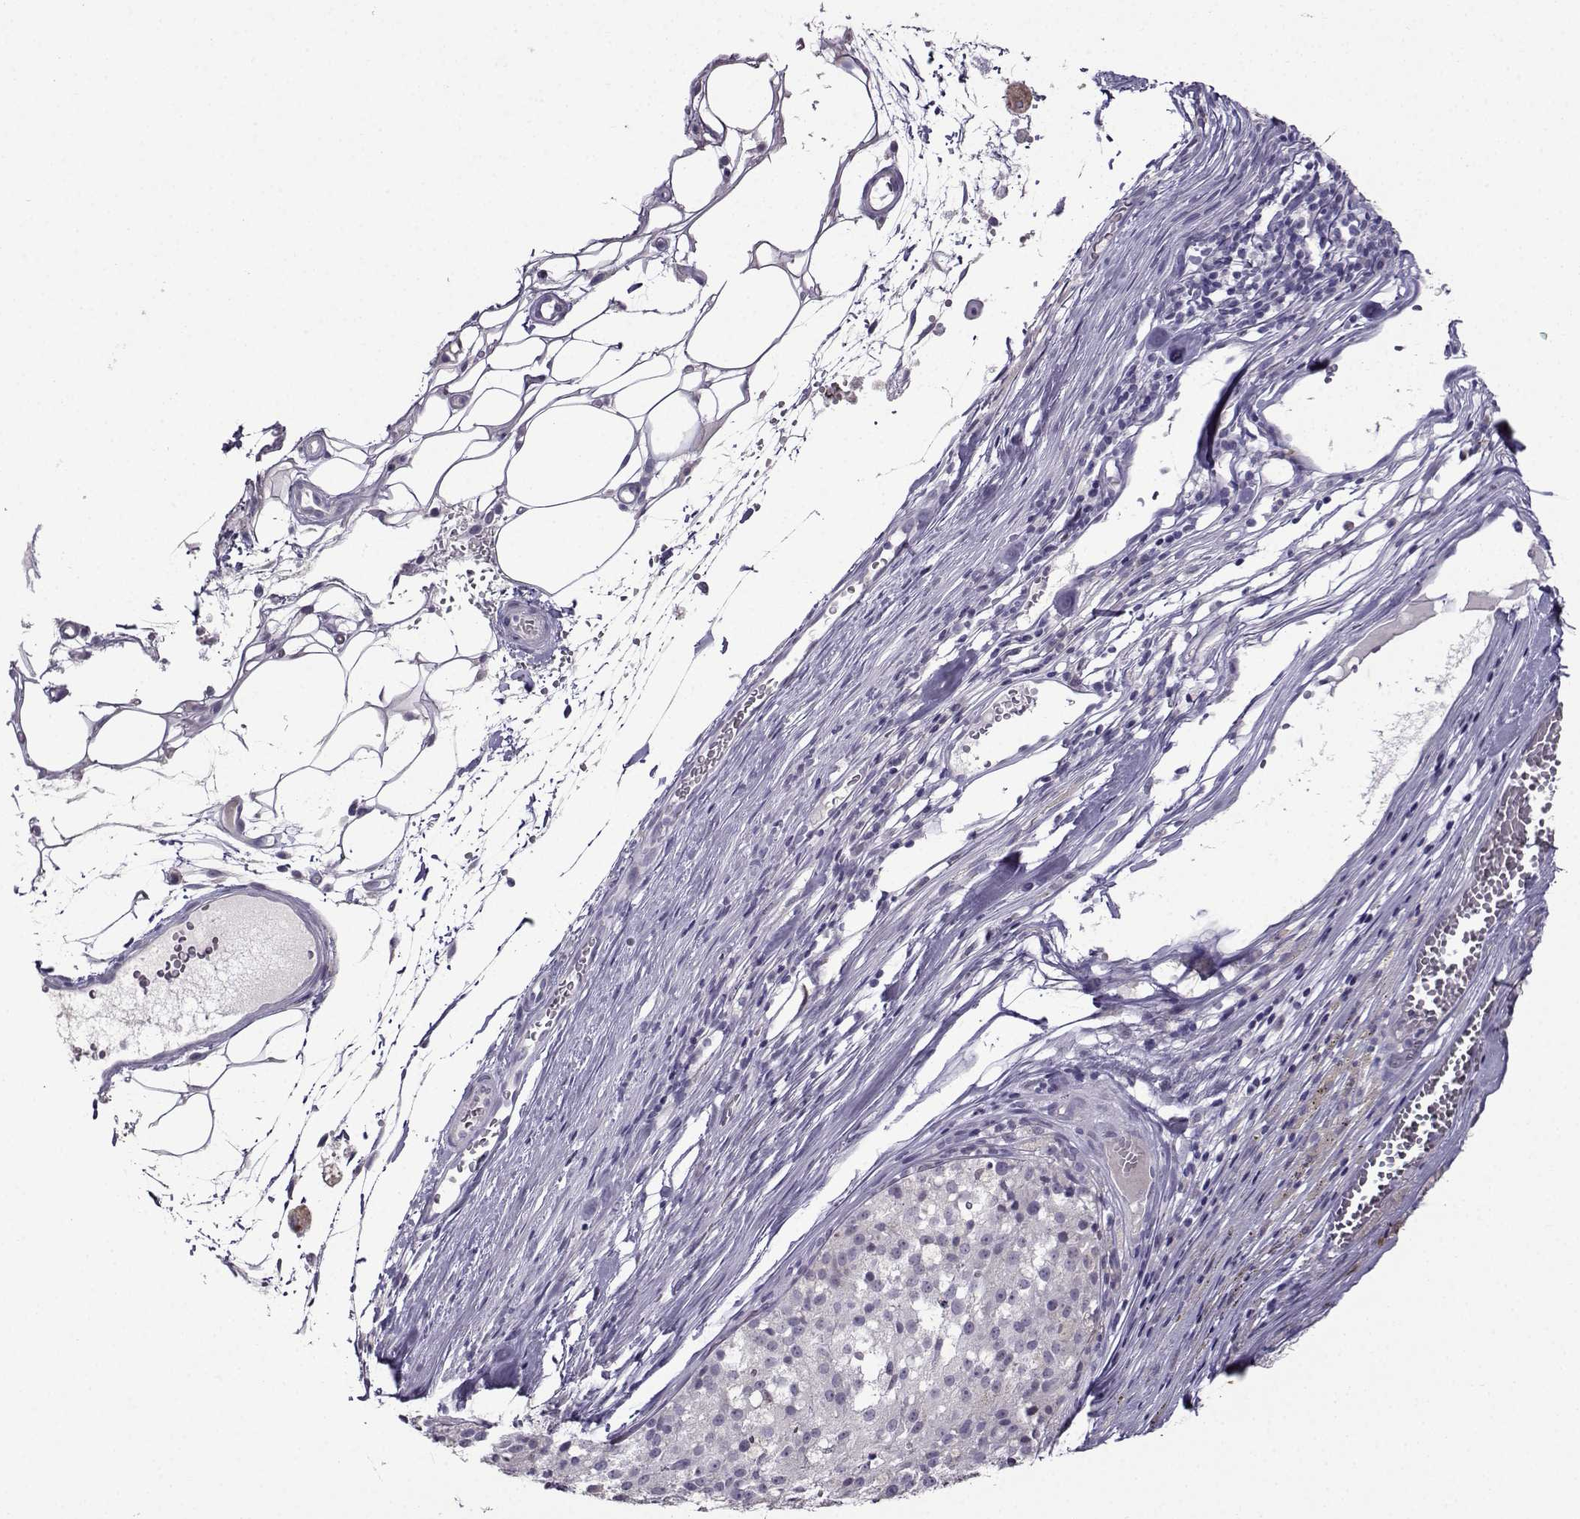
{"staining": {"intensity": "negative", "quantity": "none", "location": "none"}, "tissue": "melanoma", "cell_type": "Tumor cells", "image_type": "cancer", "snomed": [{"axis": "morphology", "description": "Malignant melanoma, Metastatic site"}, {"axis": "topography", "description": "Lymph node"}], "caption": "Immunohistochemistry of human melanoma exhibits no staining in tumor cells.", "gene": "CRYBB1", "patient": {"sex": "female", "age": 64}}